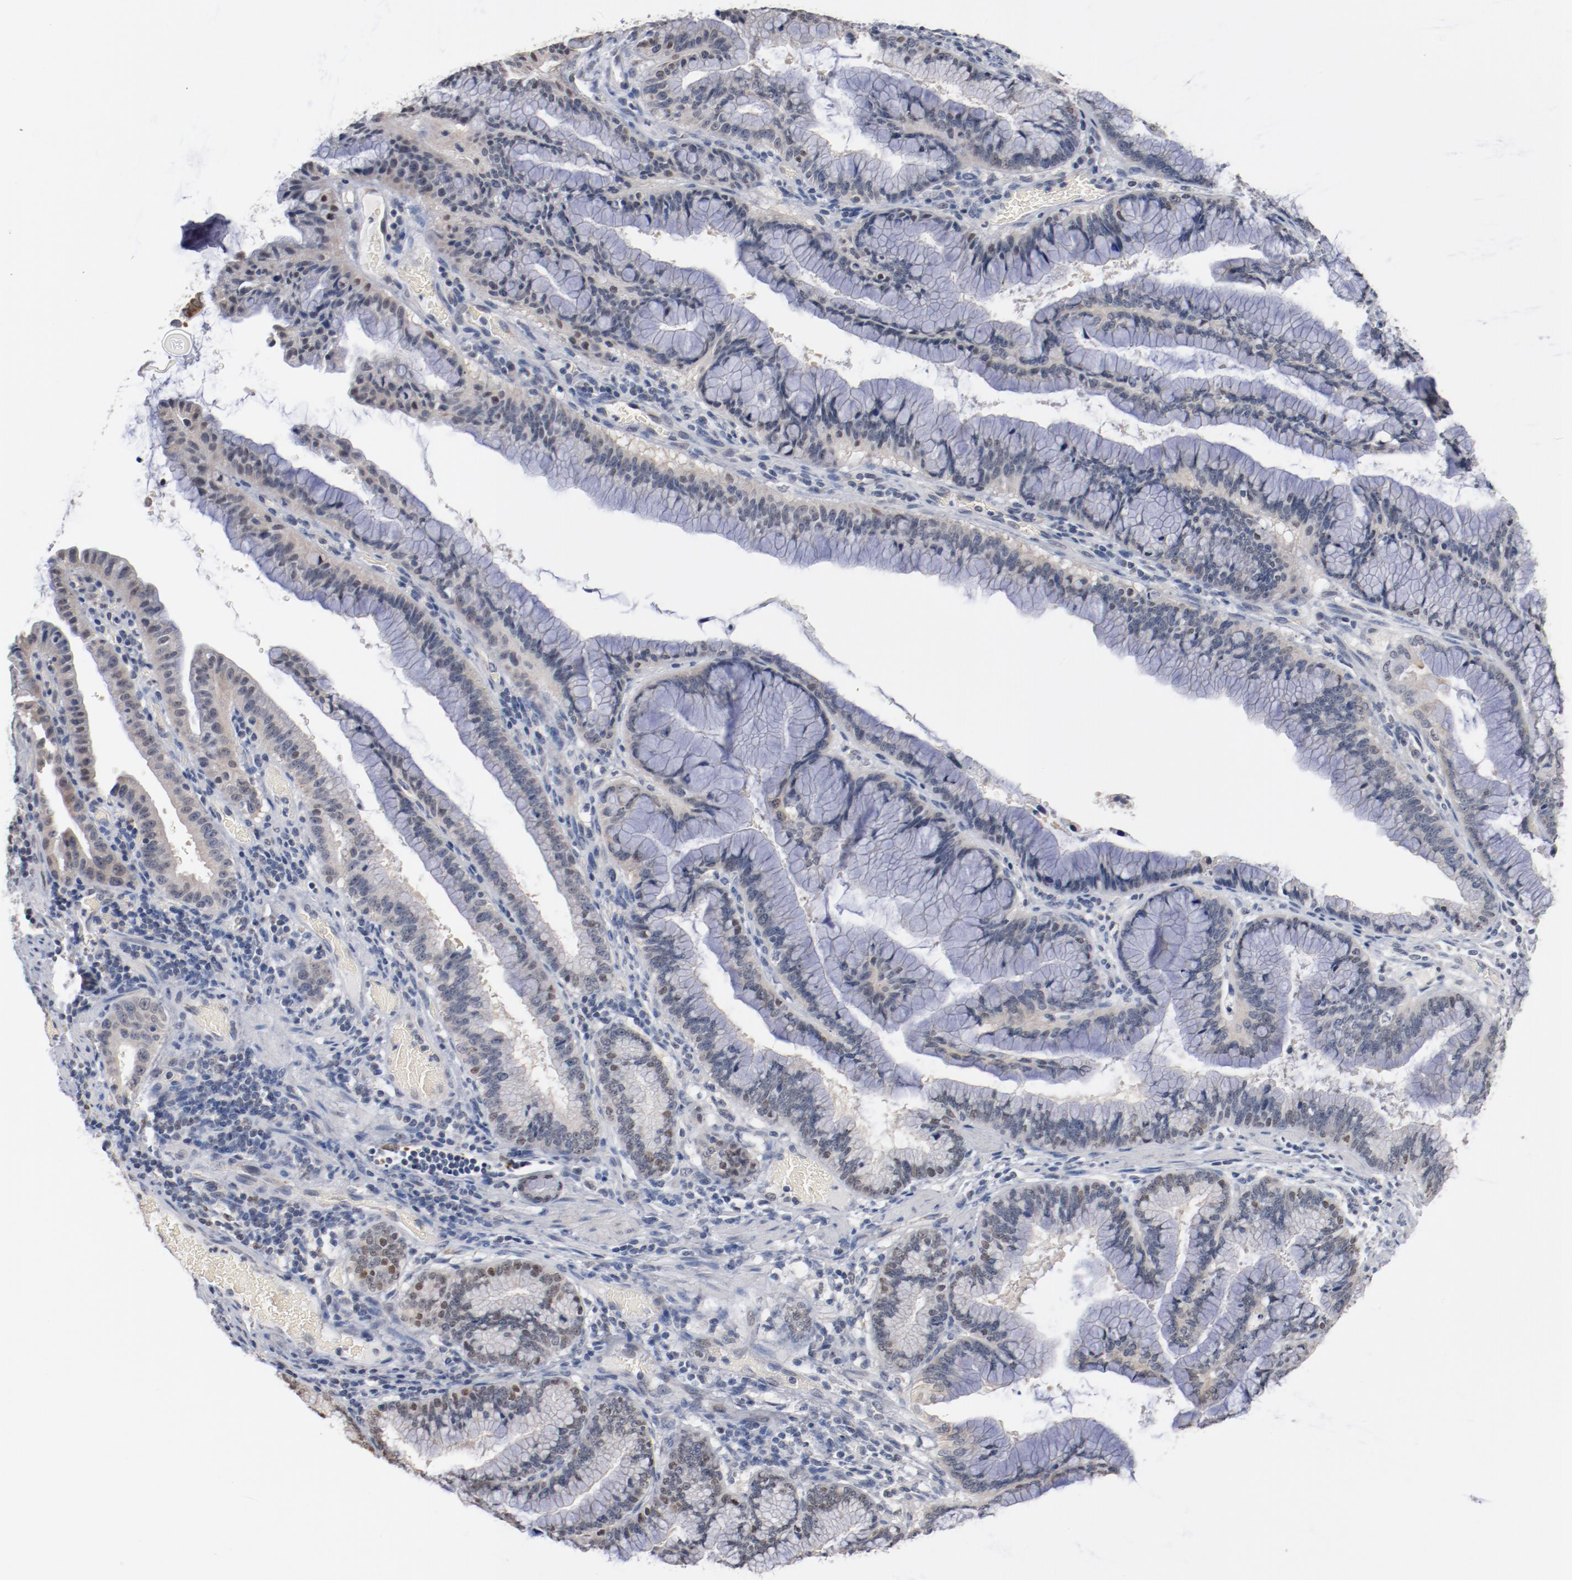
{"staining": {"intensity": "weak", "quantity": "<25%", "location": "nuclear"}, "tissue": "pancreatic cancer", "cell_type": "Tumor cells", "image_type": "cancer", "snomed": [{"axis": "morphology", "description": "Adenocarcinoma, NOS"}, {"axis": "topography", "description": "Pancreas"}], "caption": "Immunohistochemistry (IHC) of pancreatic cancer exhibits no staining in tumor cells. The staining was performed using DAB (3,3'-diaminobenzidine) to visualize the protein expression in brown, while the nuclei were stained in blue with hematoxylin (Magnification: 20x).", "gene": "ERICH1", "patient": {"sex": "female", "age": 64}}